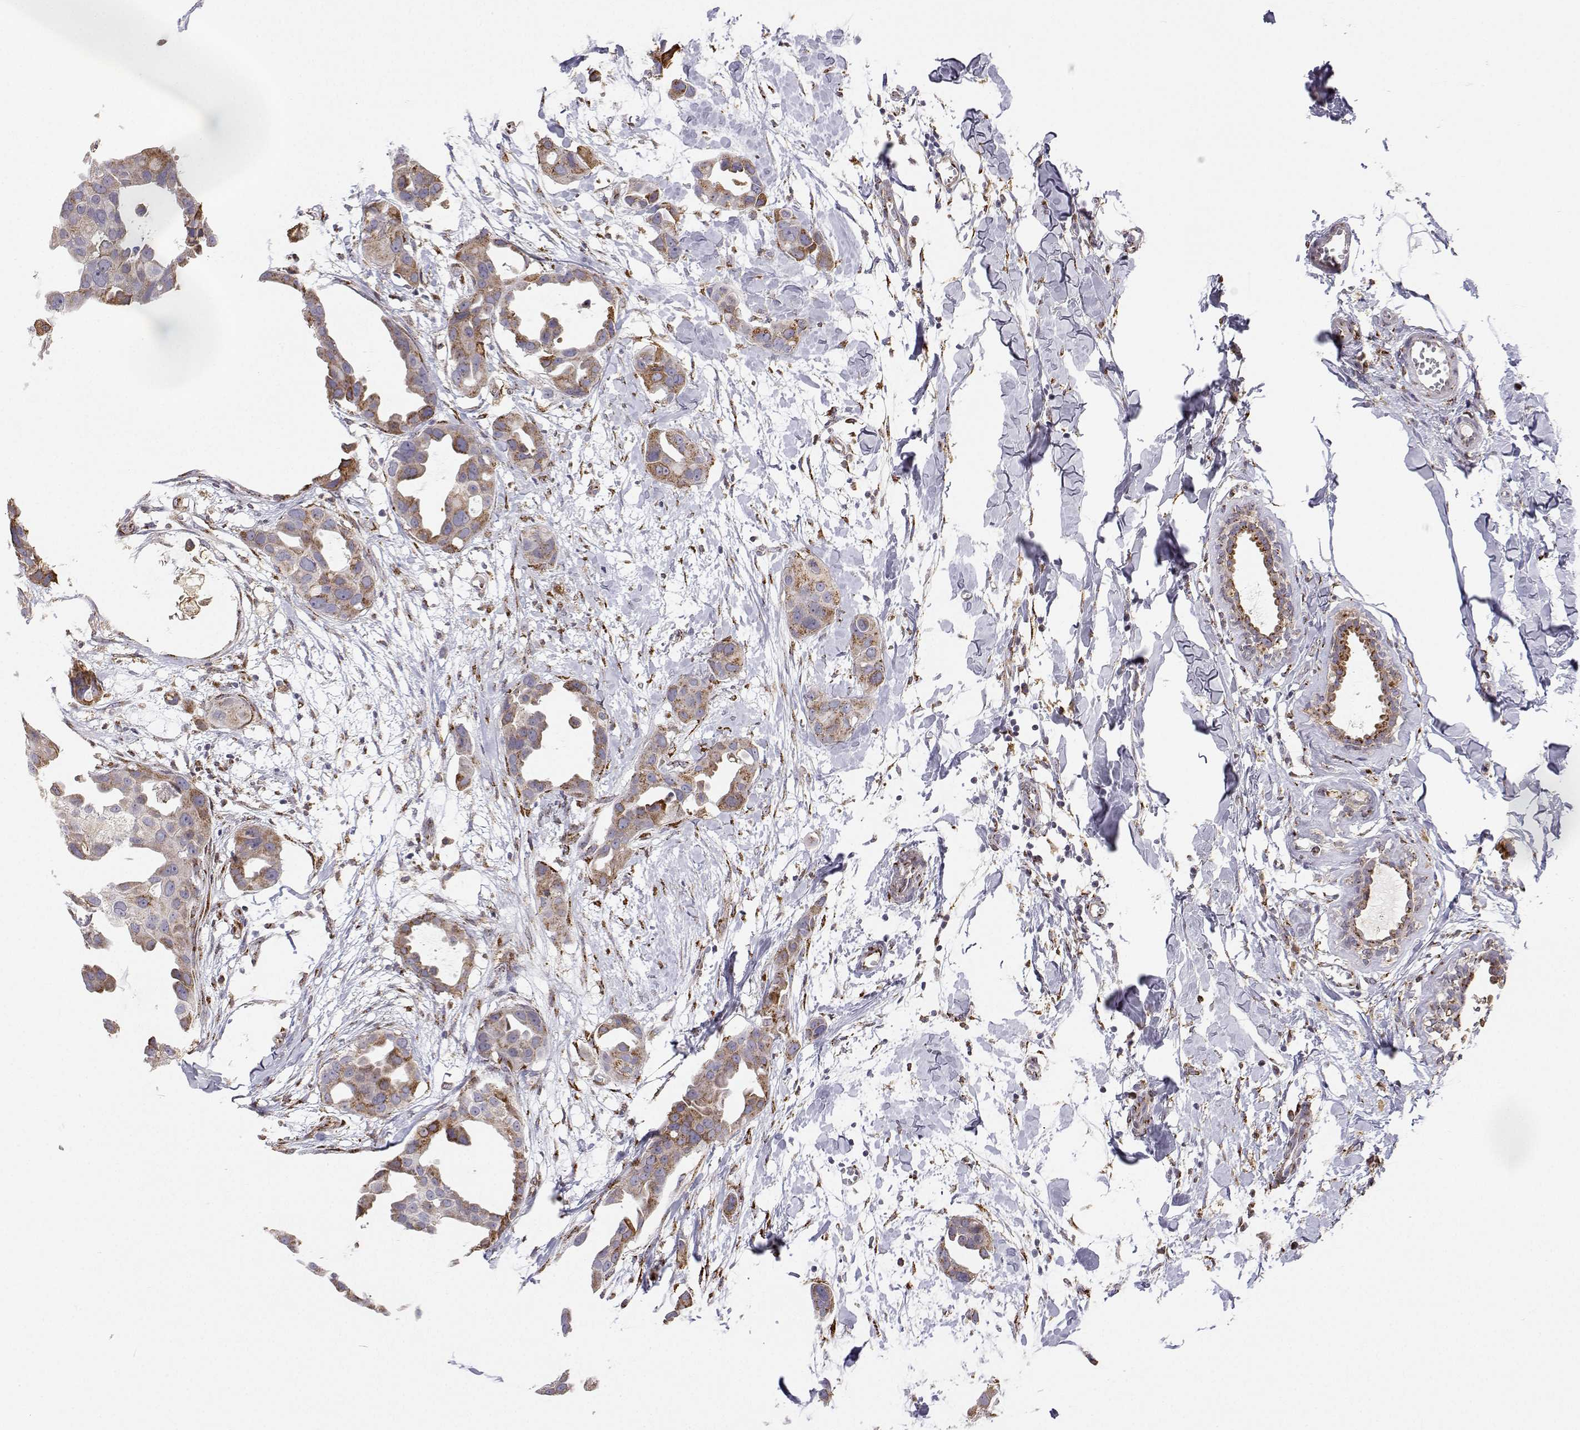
{"staining": {"intensity": "moderate", "quantity": ">75%", "location": "cytoplasmic/membranous"}, "tissue": "breast cancer", "cell_type": "Tumor cells", "image_type": "cancer", "snomed": [{"axis": "morphology", "description": "Duct carcinoma"}, {"axis": "topography", "description": "Breast"}], "caption": "Protein analysis of breast cancer (intraductal carcinoma) tissue reveals moderate cytoplasmic/membranous staining in approximately >75% of tumor cells.", "gene": "STARD13", "patient": {"sex": "female", "age": 38}}